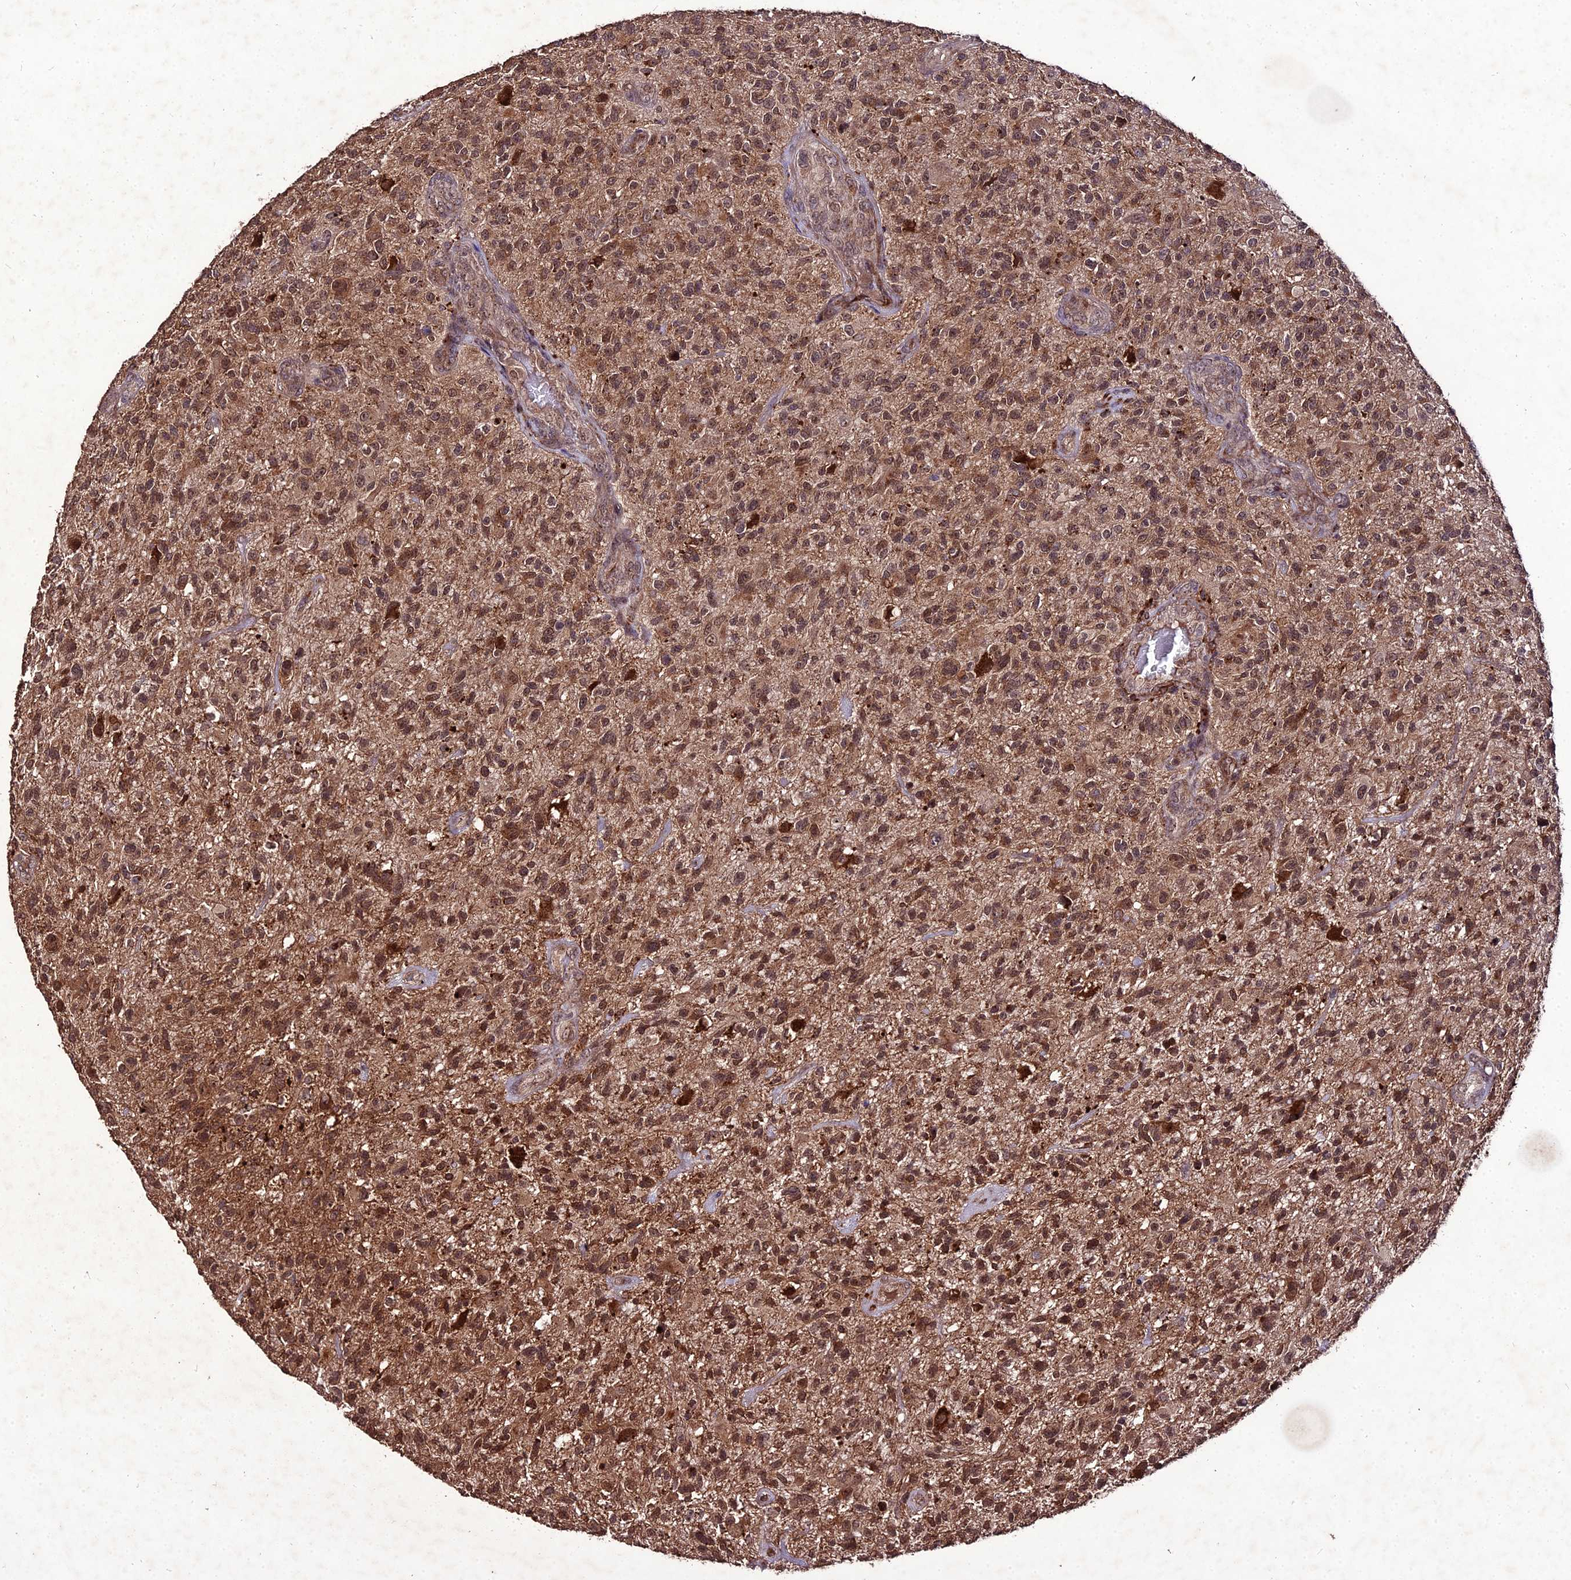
{"staining": {"intensity": "moderate", "quantity": ">75%", "location": "cytoplasmic/membranous,nuclear"}, "tissue": "glioma", "cell_type": "Tumor cells", "image_type": "cancer", "snomed": [{"axis": "morphology", "description": "Glioma, malignant, High grade"}, {"axis": "topography", "description": "Brain"}], "caption": "A brown stain labels moderate cytoplasmic/membranous and nuclear positivity of a protein in malignant glioma (high-grade) tumor cells. (brown staining indicates protein expression, while blue staining denotes nuclei).", "gene": "ZNF766", "patient": {"sex": "male", "age": 47}}